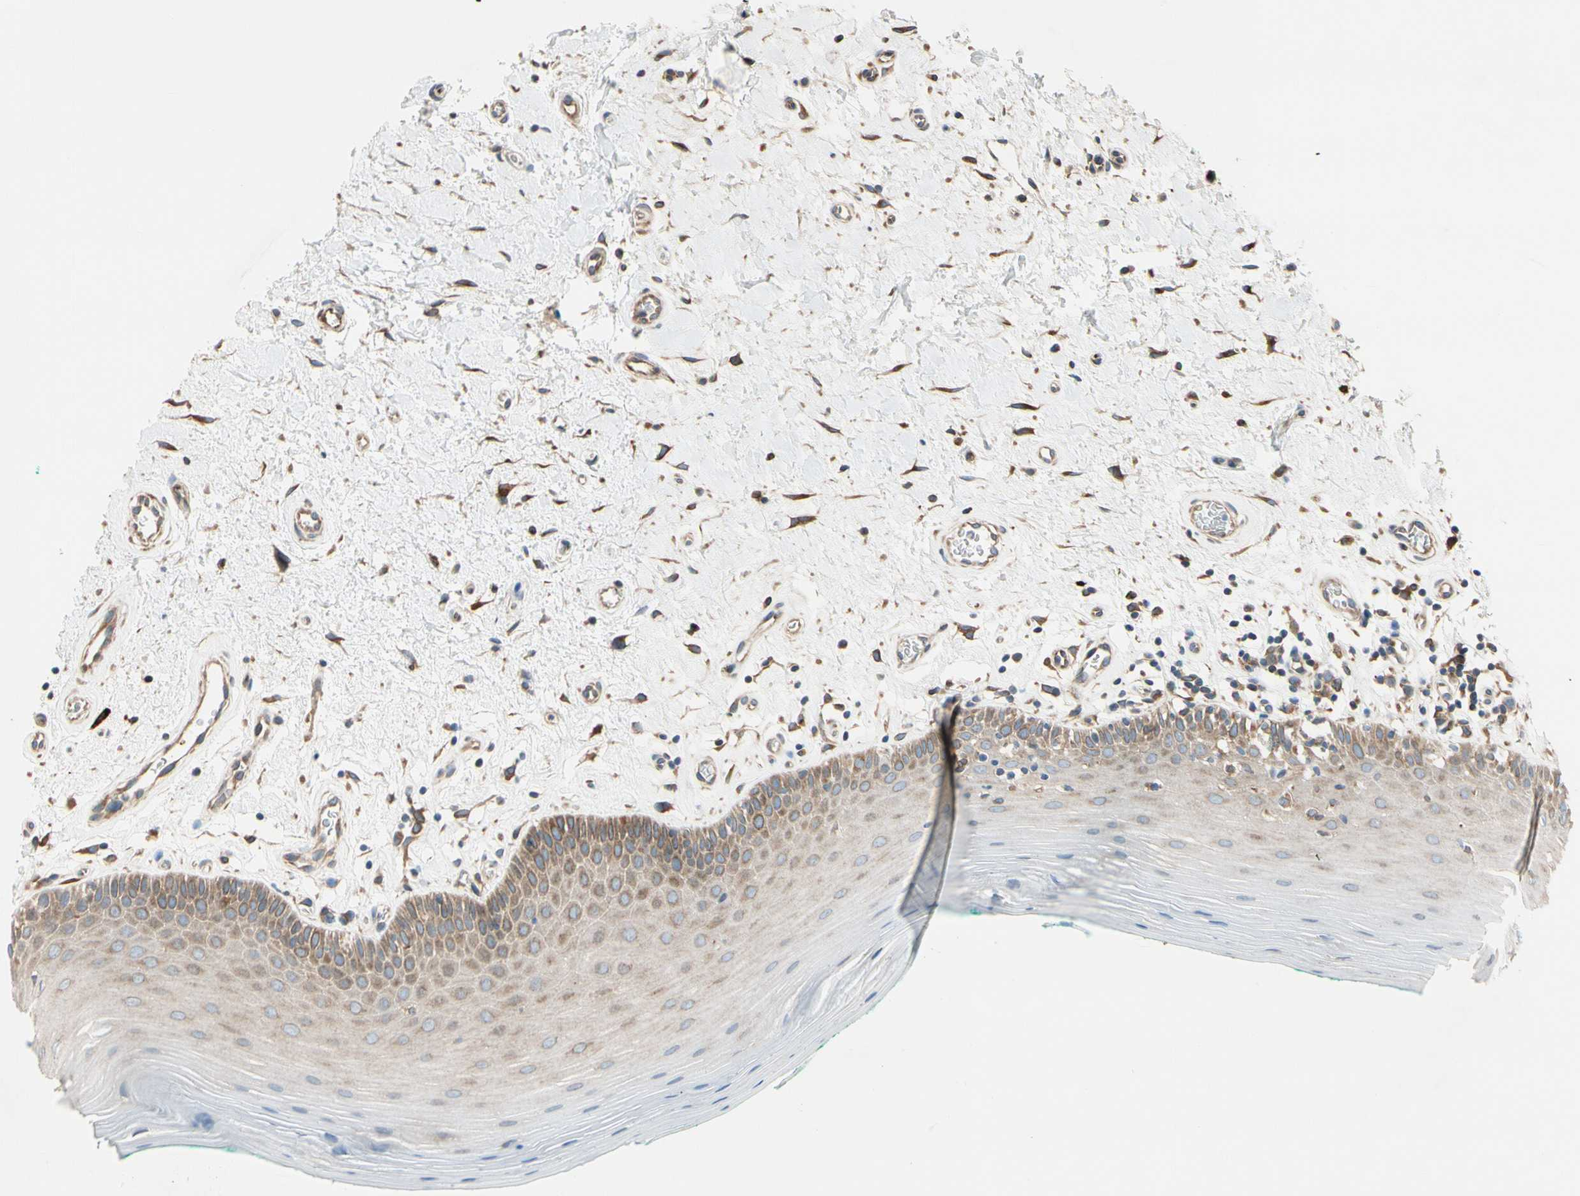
{"staining": {"intensity": "moderate", "quantity": "25%-75%", "location": "cytoplasmic/membranous"}, "tissue": "oral mucosa", "cell_type": "Squamous epithelial cells", "image_type": "normal", "snomed": [{"axis": "morphology", "description": "Normal tissue, NOS"}, {"axis": "topography", "description": "Skeletal muscle"}, {"axis": "topography", "description": "Oral tissue"}], "caption": "About 25%-75% of squamous epithelial cells in benign oral mucosa reveal moderate cytoplasmic/membranous protein staining as visualized by brown immunohistochemical staining.", "gene": "CLCC1", "patient": {"sex": "male", "age": 58}}